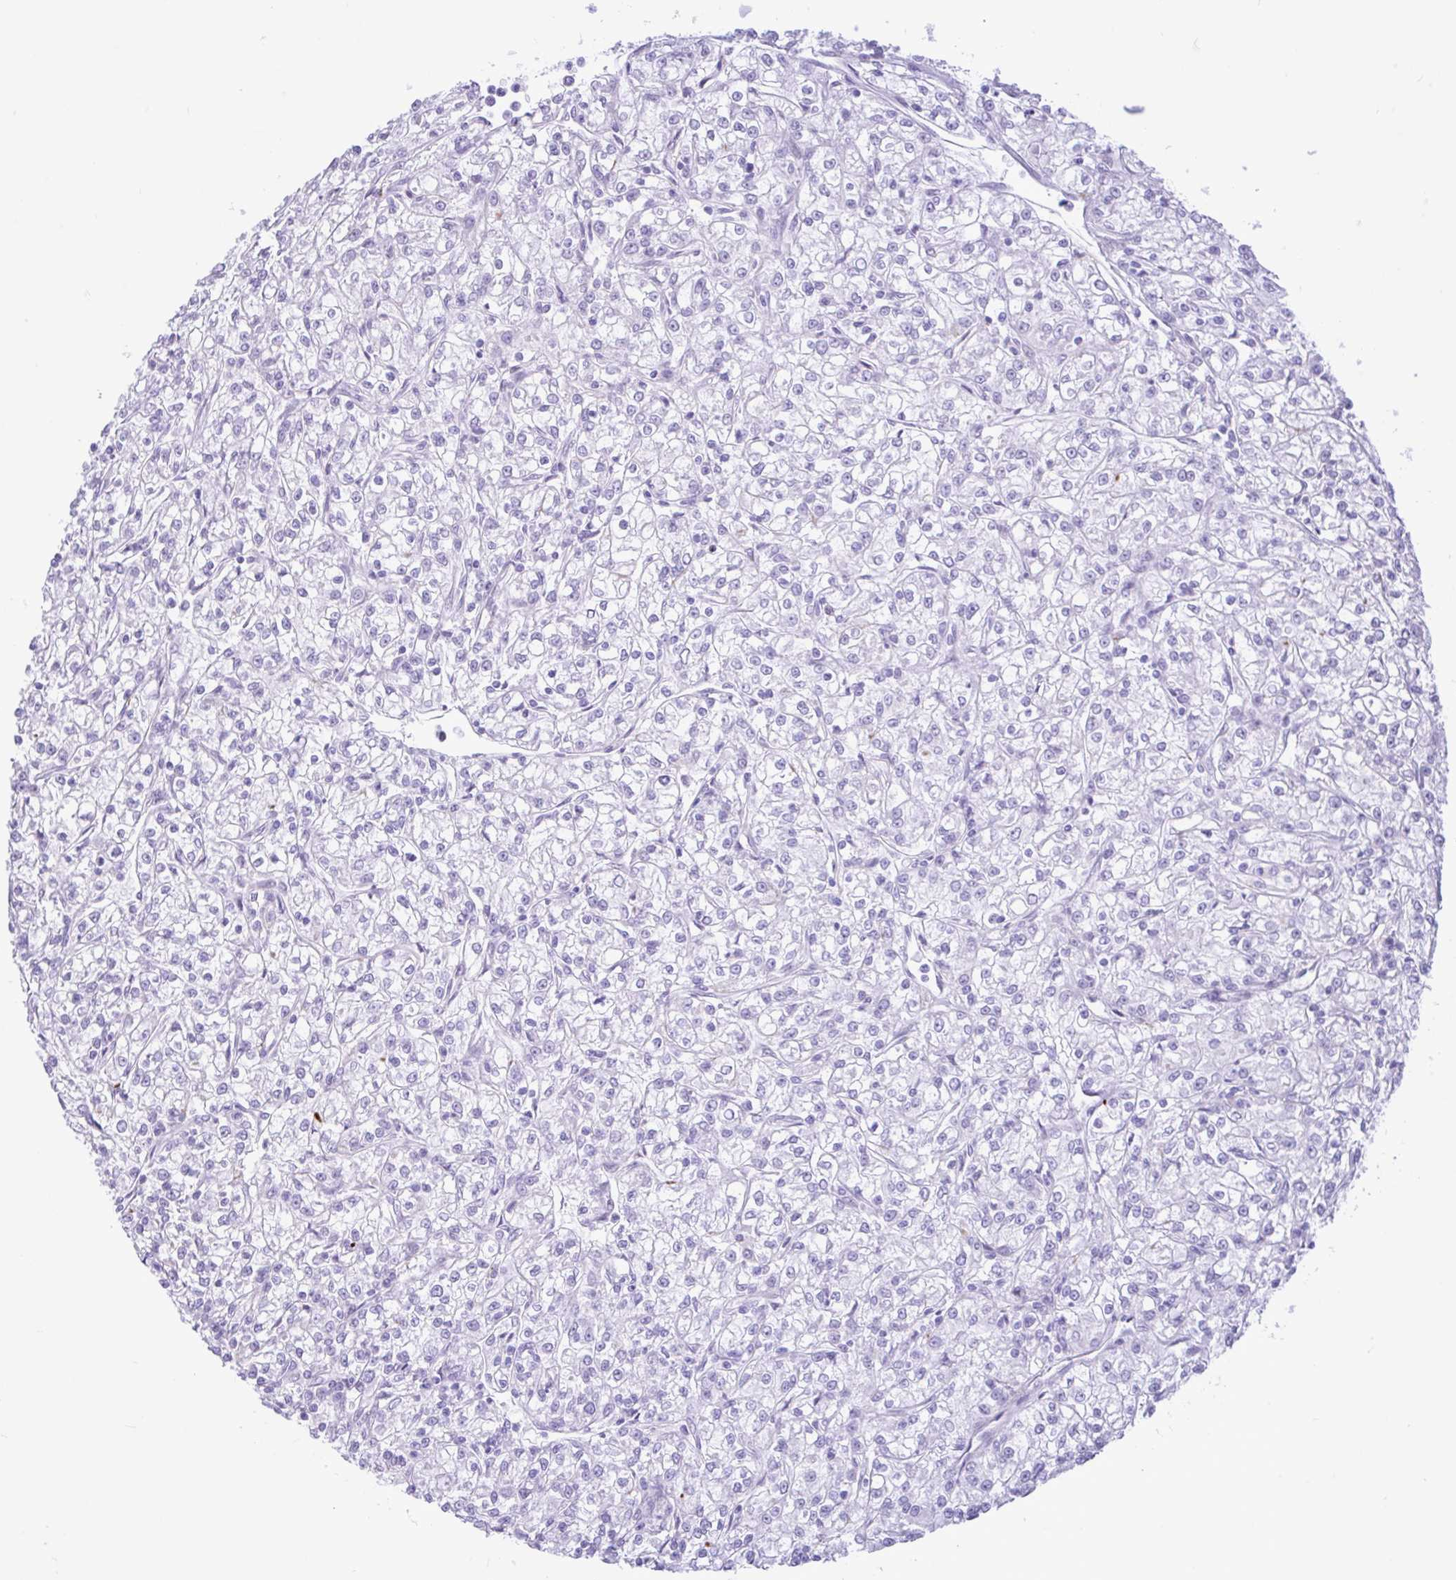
{"staining": {"intensity": "negative", "quantity": "none", "location": "none"}, "tissue": "renal cancer", "cell_type": "Tumor cells", "image_type": "cancer", "snomed": [{"axis": "morphology", "description": "Adenocarcinoma, NOS"}, {"axis": "topography", "description": "Kidney"}], "caption": "Tumor cells are negative for brown protein staining in renal cancer.", "gene": "REEP1", "patient": {"sex": "female", "age": 59}}